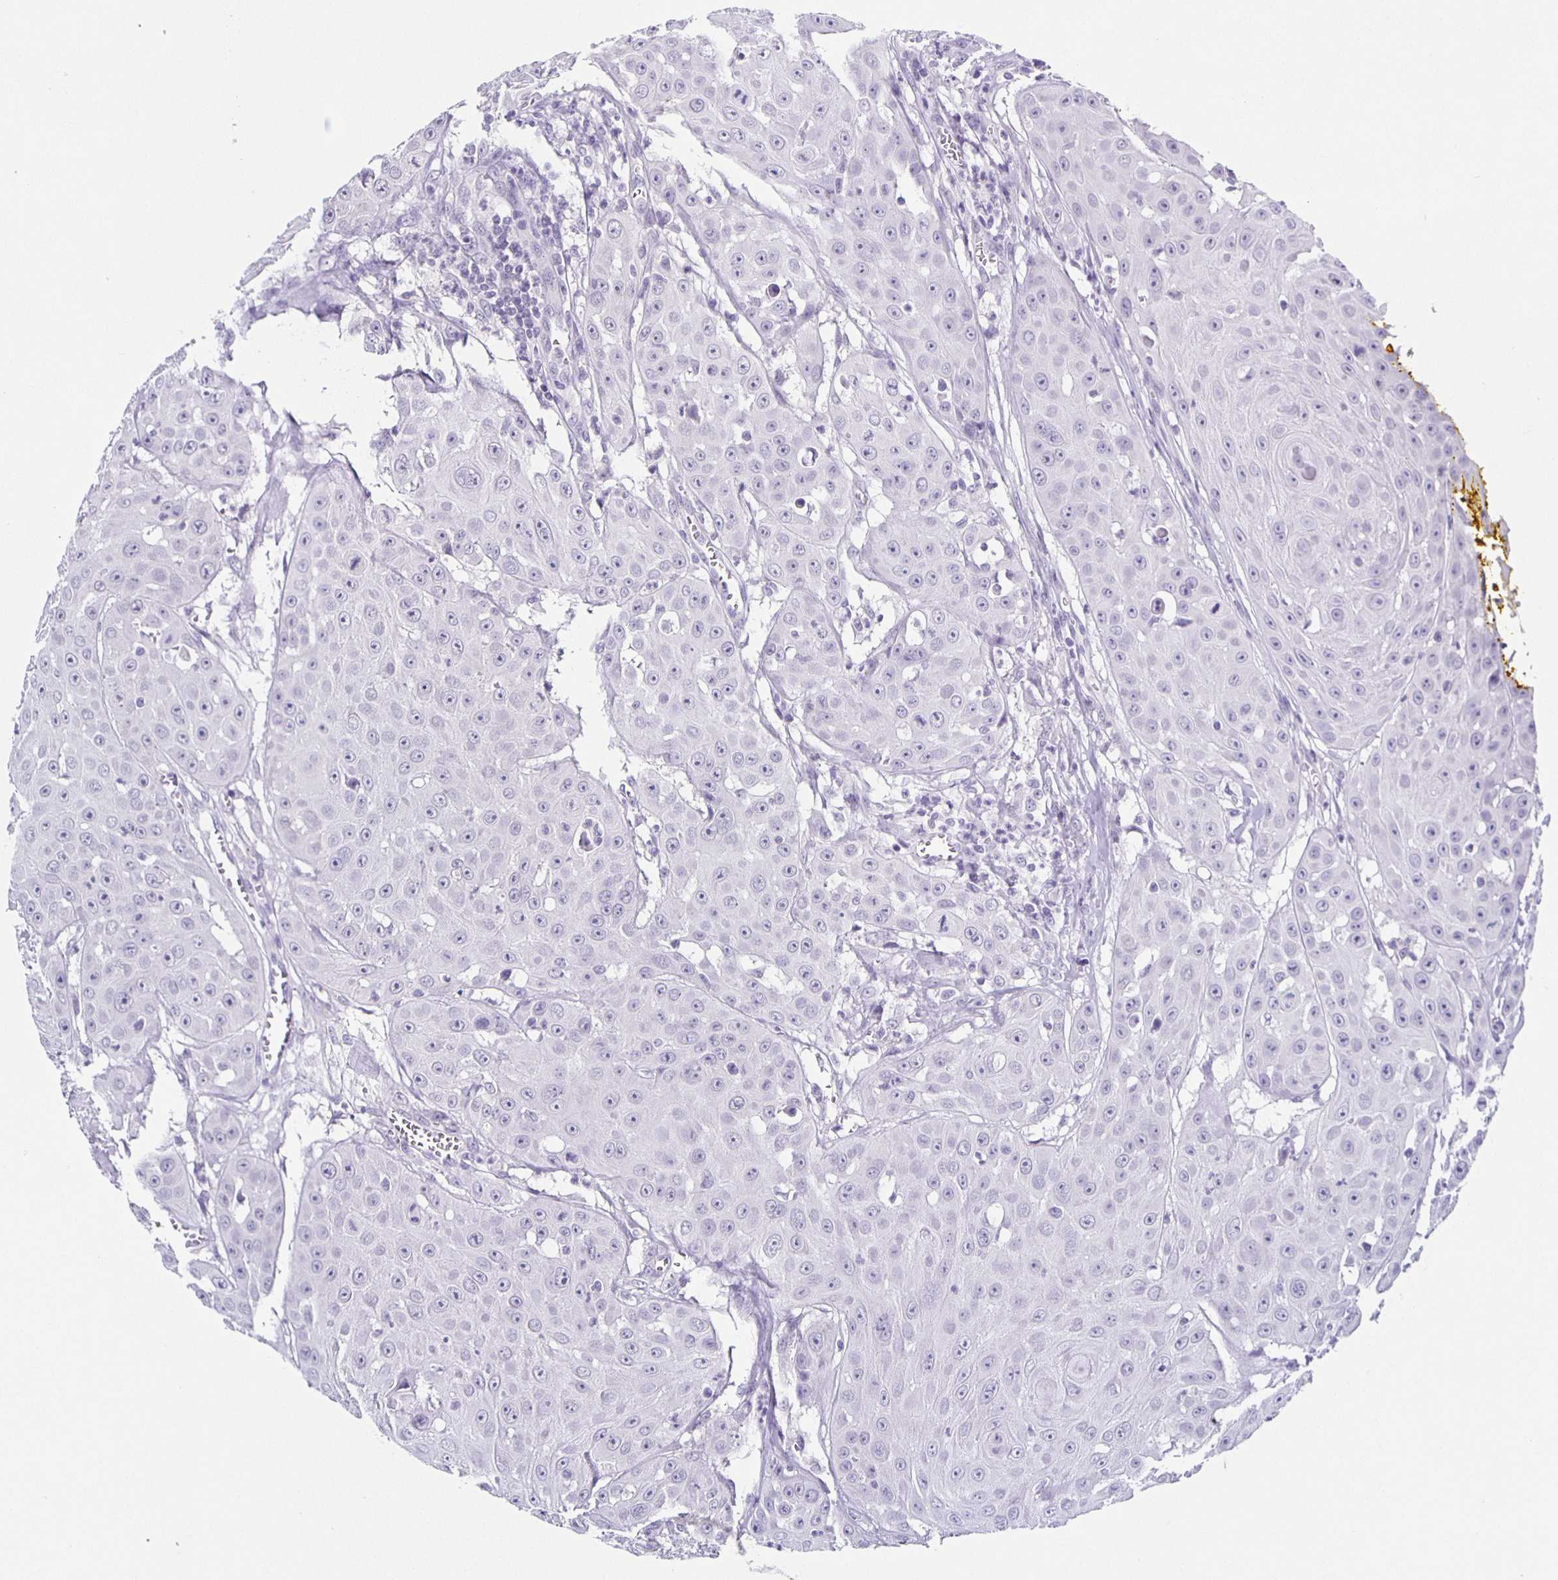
{"staining": {"intensity": "negative", "quantity": "none", "location": "none"}, "tissue": "head and neck cancer", "cell_type": "Tumor cells", "image_type": "cancer", "snomed": [{"axis": "morphology", "description": "Squamous cell carcinoma, NOS"}, {"axis": "topography", "description": "Oral tissue"}, {"axis": "topography", "description": "Head-Neck"}], "caption": "IHC micrograph of human squamous cell carcinoma (head and neck) stained for a protein (brown), which displays no positivity in tumor cells. (DAB immunohistochemistry (IHC) visualized using brightfield microscopy, high magnification).", "gene": "CARNS1", "patient": {"sex": "male", "age": 81}}